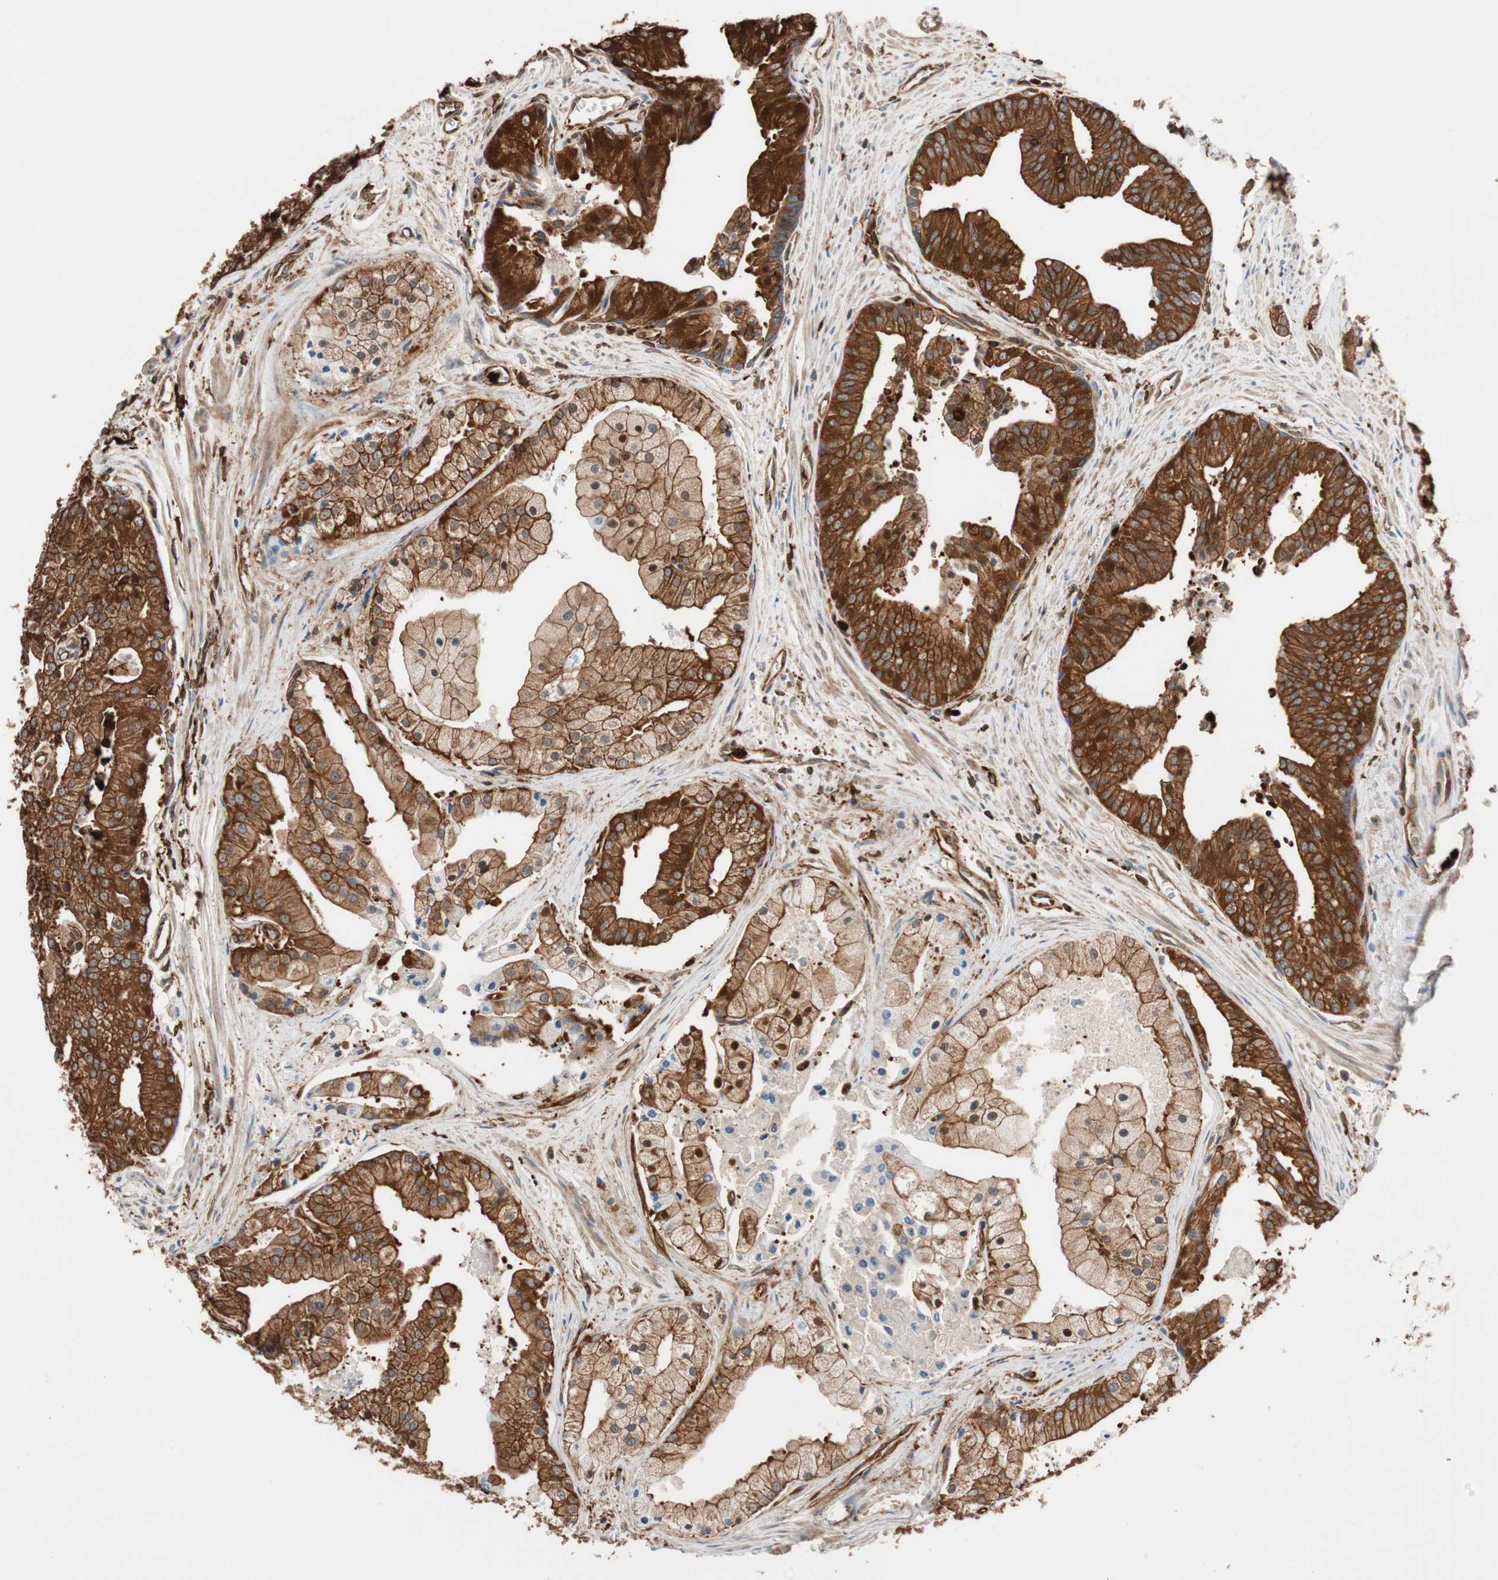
{"staining": {"intensity": "strong", "quantity": ">75%", "location": "cytoplasmic/membranous"}, "tissue": "prostate cancer", "cell_type": "Tumor cells", "image_type": "cancer", "snomed": [{"axis": "morphology", "description": "Adenocarcinoma, High grade"}, {"axis": "topography", "description": "Prostate"}], "caption": "Immunohistochemical staining of prostate high-grade adenocarcinoma displays high levels of strong cytoplasmic/membranous protein expression in approximately >75% of tumor cells. (DAB IHC, brown staining for protein, blue staining for nuclei).", "gene": "VASP", "patient": {"sex": "male", "age": 67}}